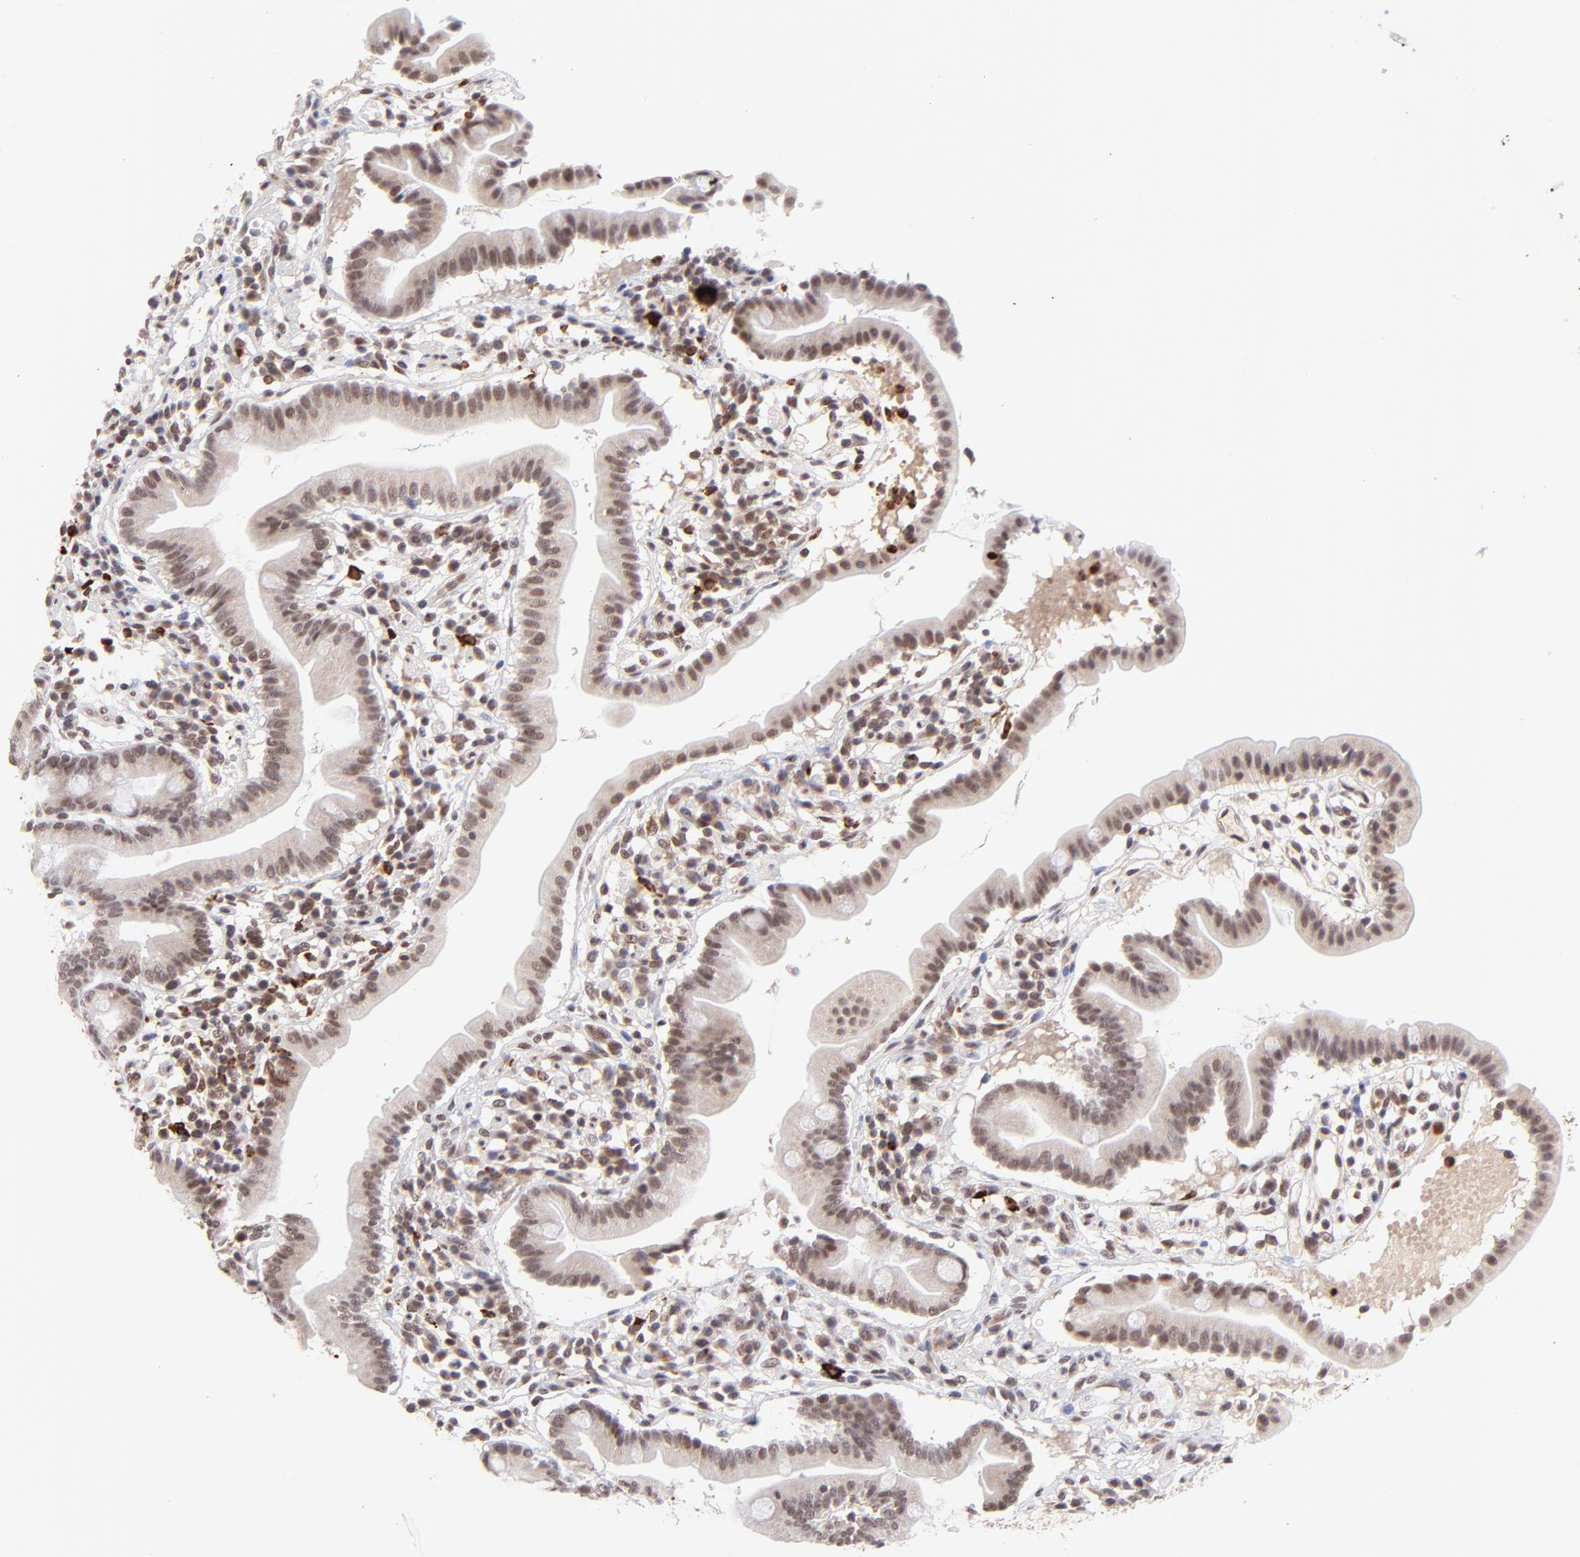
{"staining": {"intensity": "weak", "quantity": ">75%", "location": "cytoplasmic/membranous,nuclear"}, "tissue": "duodenum", "cell_type": "Glandular cells", "image_type": "normal", "snomed": [{"axis": "morphology", "description": "Normal tissue, NOS"}, {"axis": "topography", "description": "Duodenum"}], "caption": "Immunohistochemistry (IHC) (DAB) staining of benign duodenum displays weak cytoplasmic/membranous,nuclear protein staining in approximately >75% of glandular cells.", "gene": "MED12", "patient": {"sex": "male", "age": 50}}